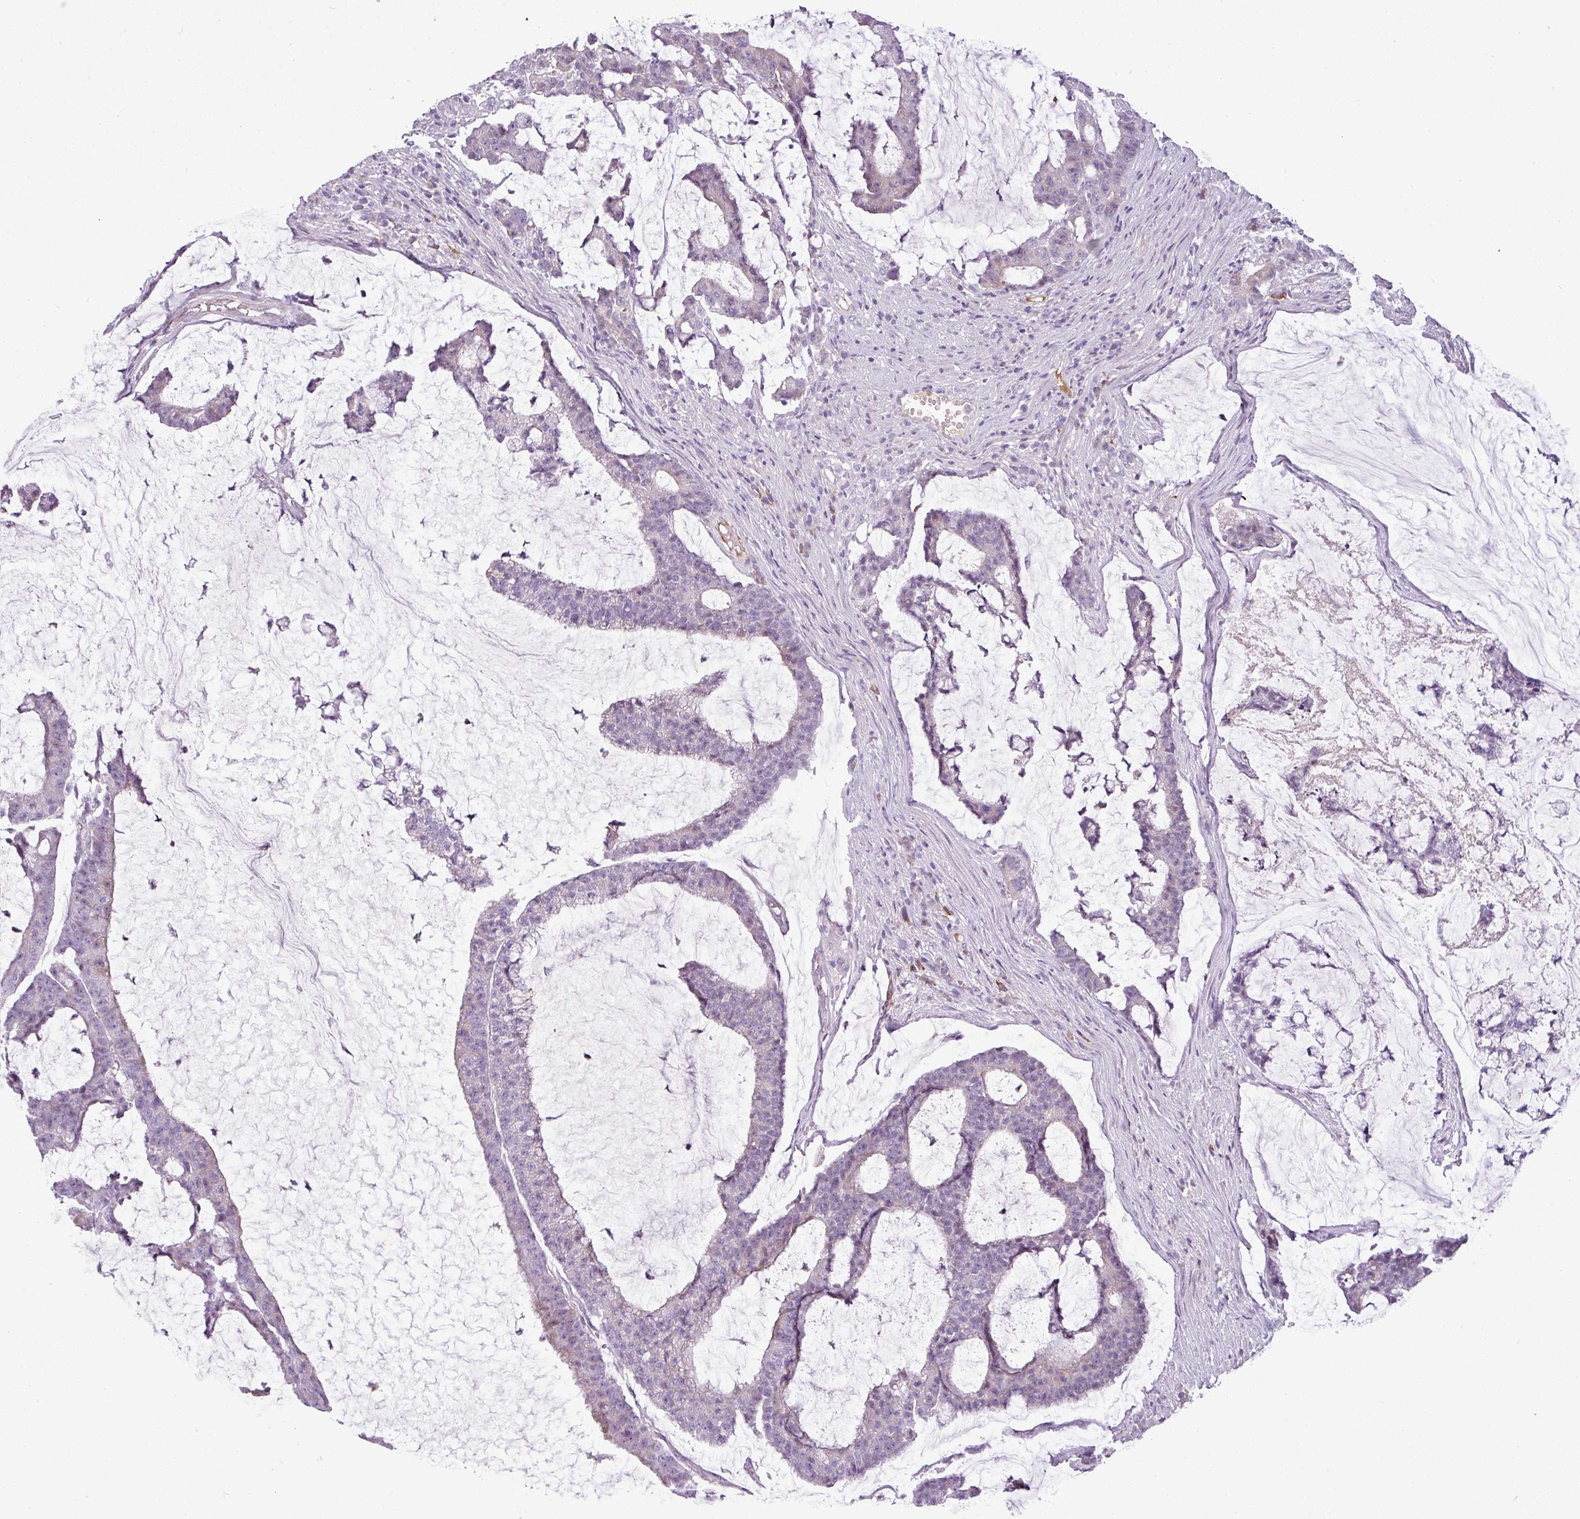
{"staining": {"intensity": "negative", "quantity": "none", "location": "none"}, "tissue": "colorectal cancer", "cell_type": "Tumor cells", "image_type": "cancer", "snomed": [{"axis": "morphology", "description": "Adenocarcinoma, NOS"}, {"axis": "topography", "description": "Colon"}], "caption": "This is an immunohistochemistry micrograph of colorectal adenocarcinoma. There is no positivity in tumor cells.", "gene": "C4B", "patient": {"sex": "female", "age": 84}}